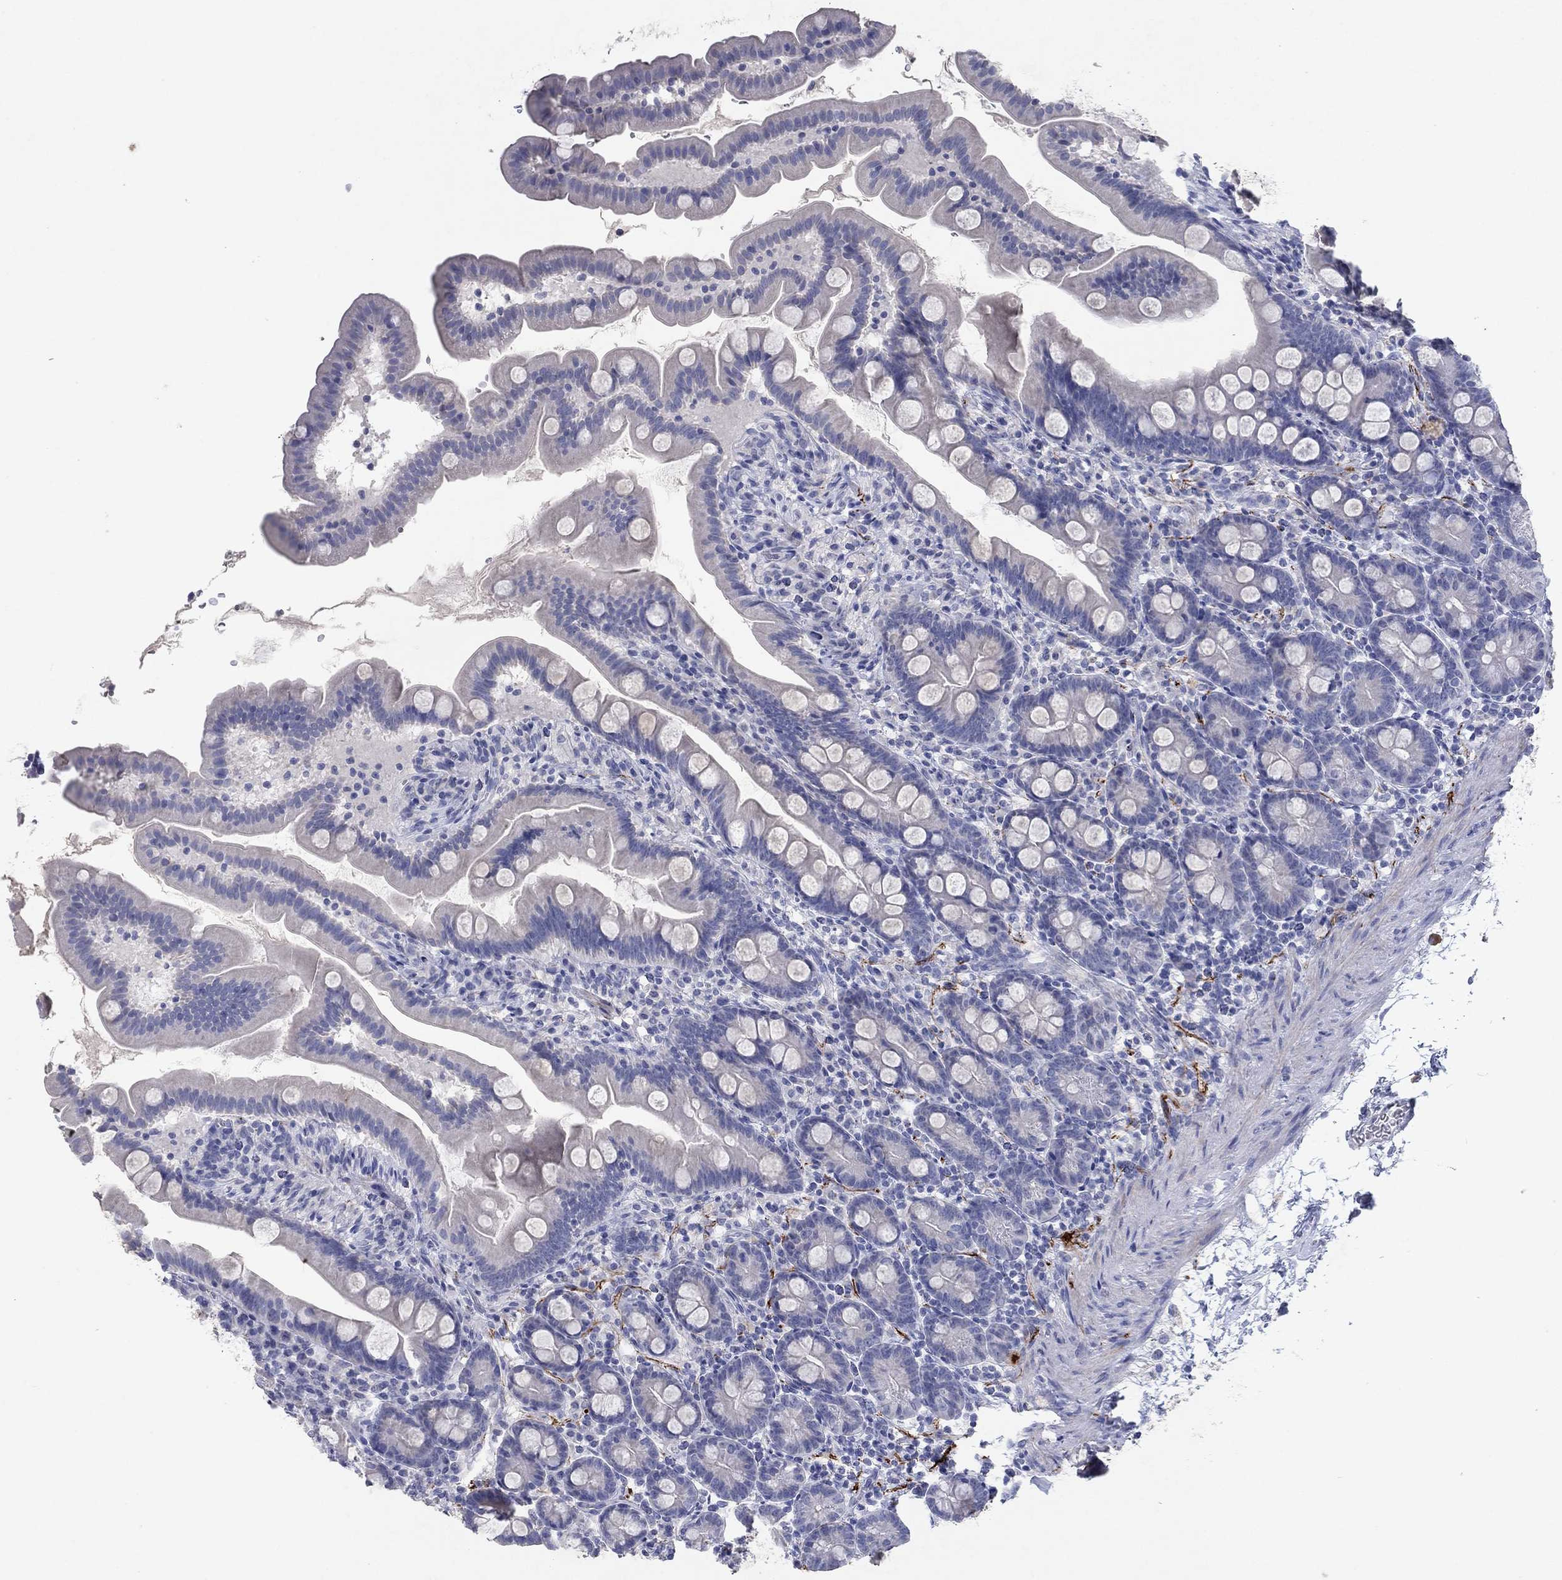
{"staining": {"intensity": "negative", "quantity": "none", "location": "none"}, "tissue": "small intestine", "cell_type": "Glandular cells", "image_type": "normal", "snomed": [{"axis": "morphology", "description": "Normal tissue, NOS"}, {"axis": "topography", "description": "Small intestine"}], "caption": "Photomicrograph shows no protein staining in glandular cells of unremarkable small intestine.", "gene": "KRT40", "patient": {"sex": "female", "age": 44}}